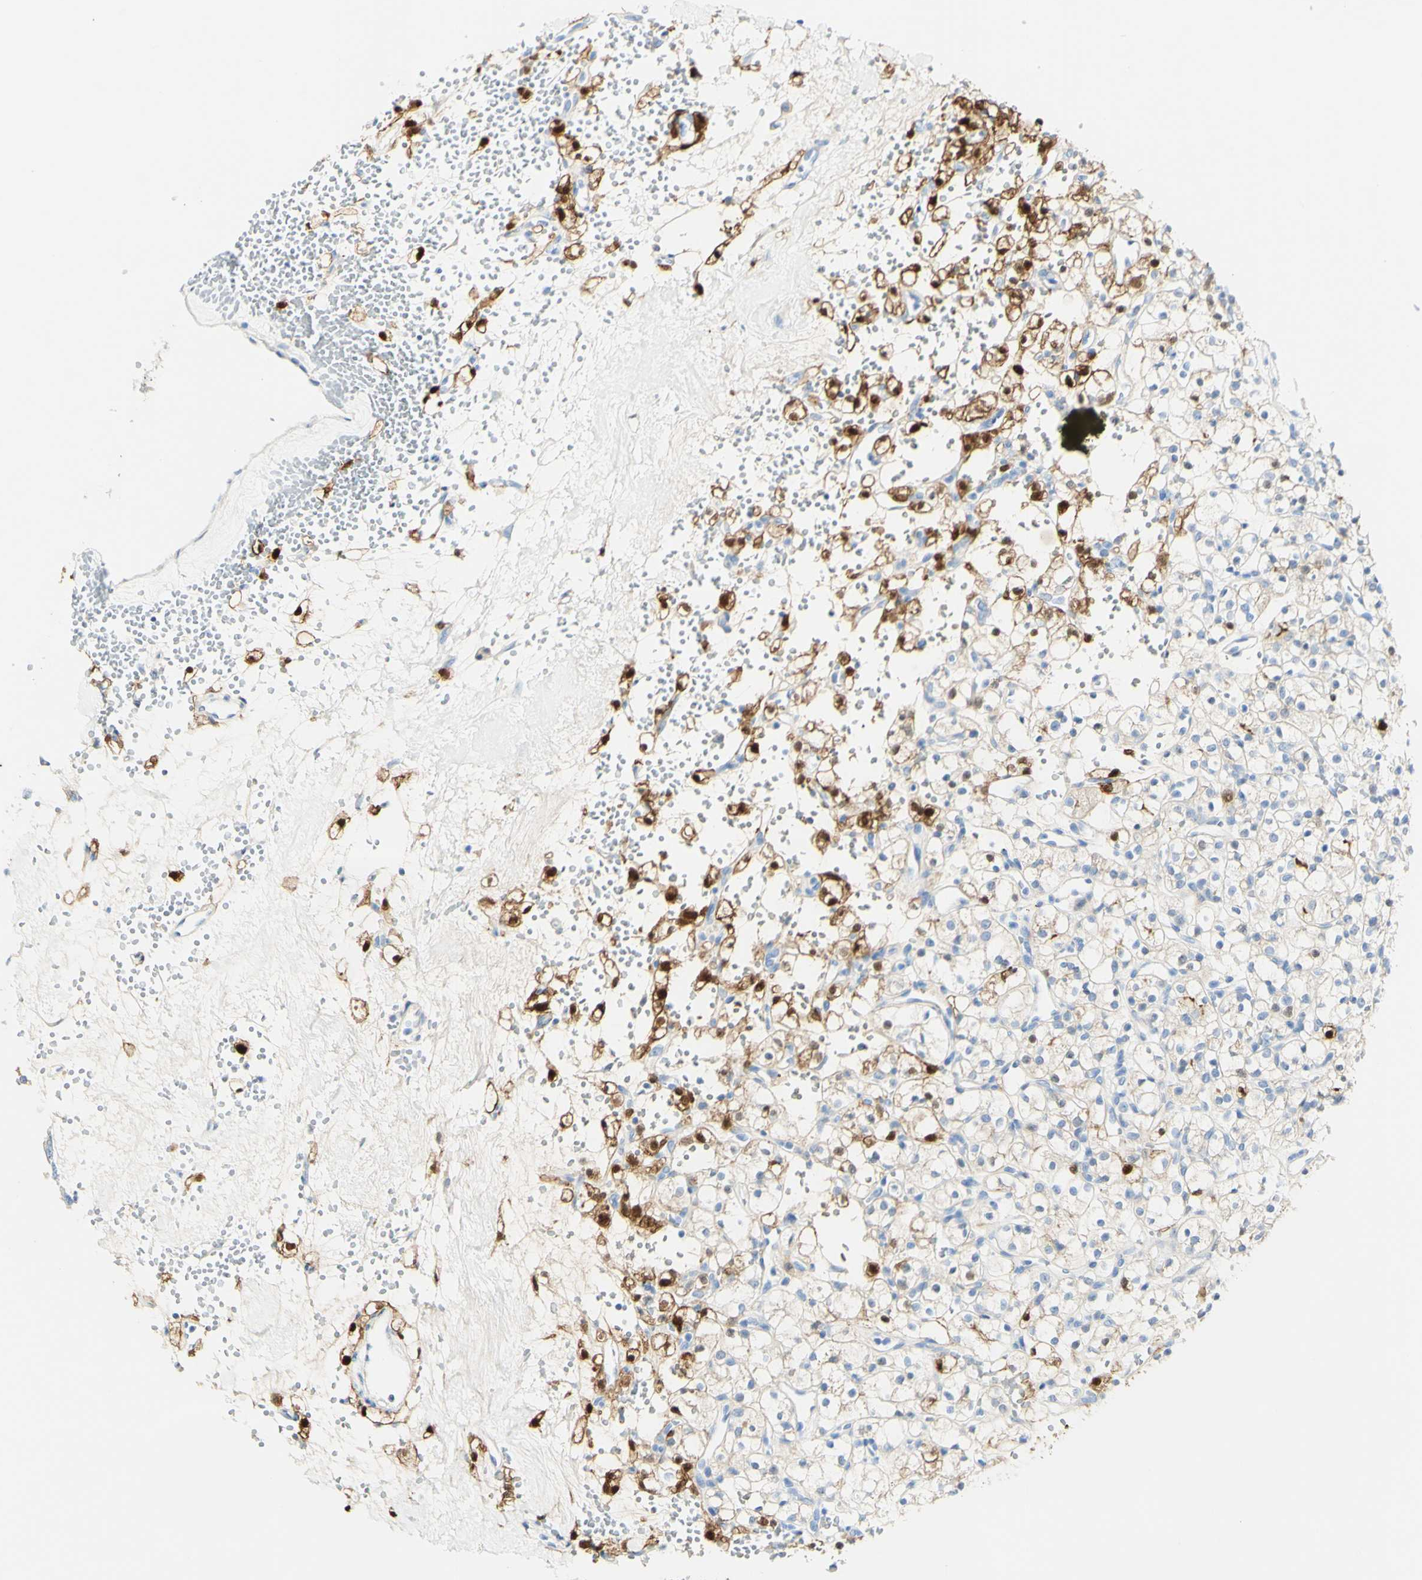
{"staining": {"intensity": "strong", "quantity": "<25%", "location": "cytoplasmic/membranous,nuclear"}, "tissue": "renal cancer", "cell_type": "Tumor cells", "image_type": "cancer", "snomed": [{"axis": "morphology", "description": "Adenocarcinoma, NOS"}, {"axis": "topography", "description": "Kidney"}], "caption": "Renal cancer (adenocarcinoma) tissue exhibits strong cytoplasmic/membranous and nuclear staining in about <25% of tumor cells", "gene": "PIGR", "patient": {"sex": "female", "age": 60}}